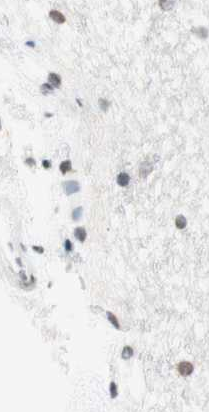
{"staining": {"intensity": "weak", "quantity": "<25%", "location": "nuclear"}, "tissue": "hippocampus", "cell_type": "Glial cells", "image_type": "normal", "snomed": [{"axis": "morphology", "description": "Normal tissue, NOS"}, {"axis": "topography", "description": "Hippocampus"}], "caption": "Immunohistochemistry of benign human hippocampus reveals no positivity in glial cells.", "gene": "WIPF1", "patient": {"sex": "male", "age": 45}}